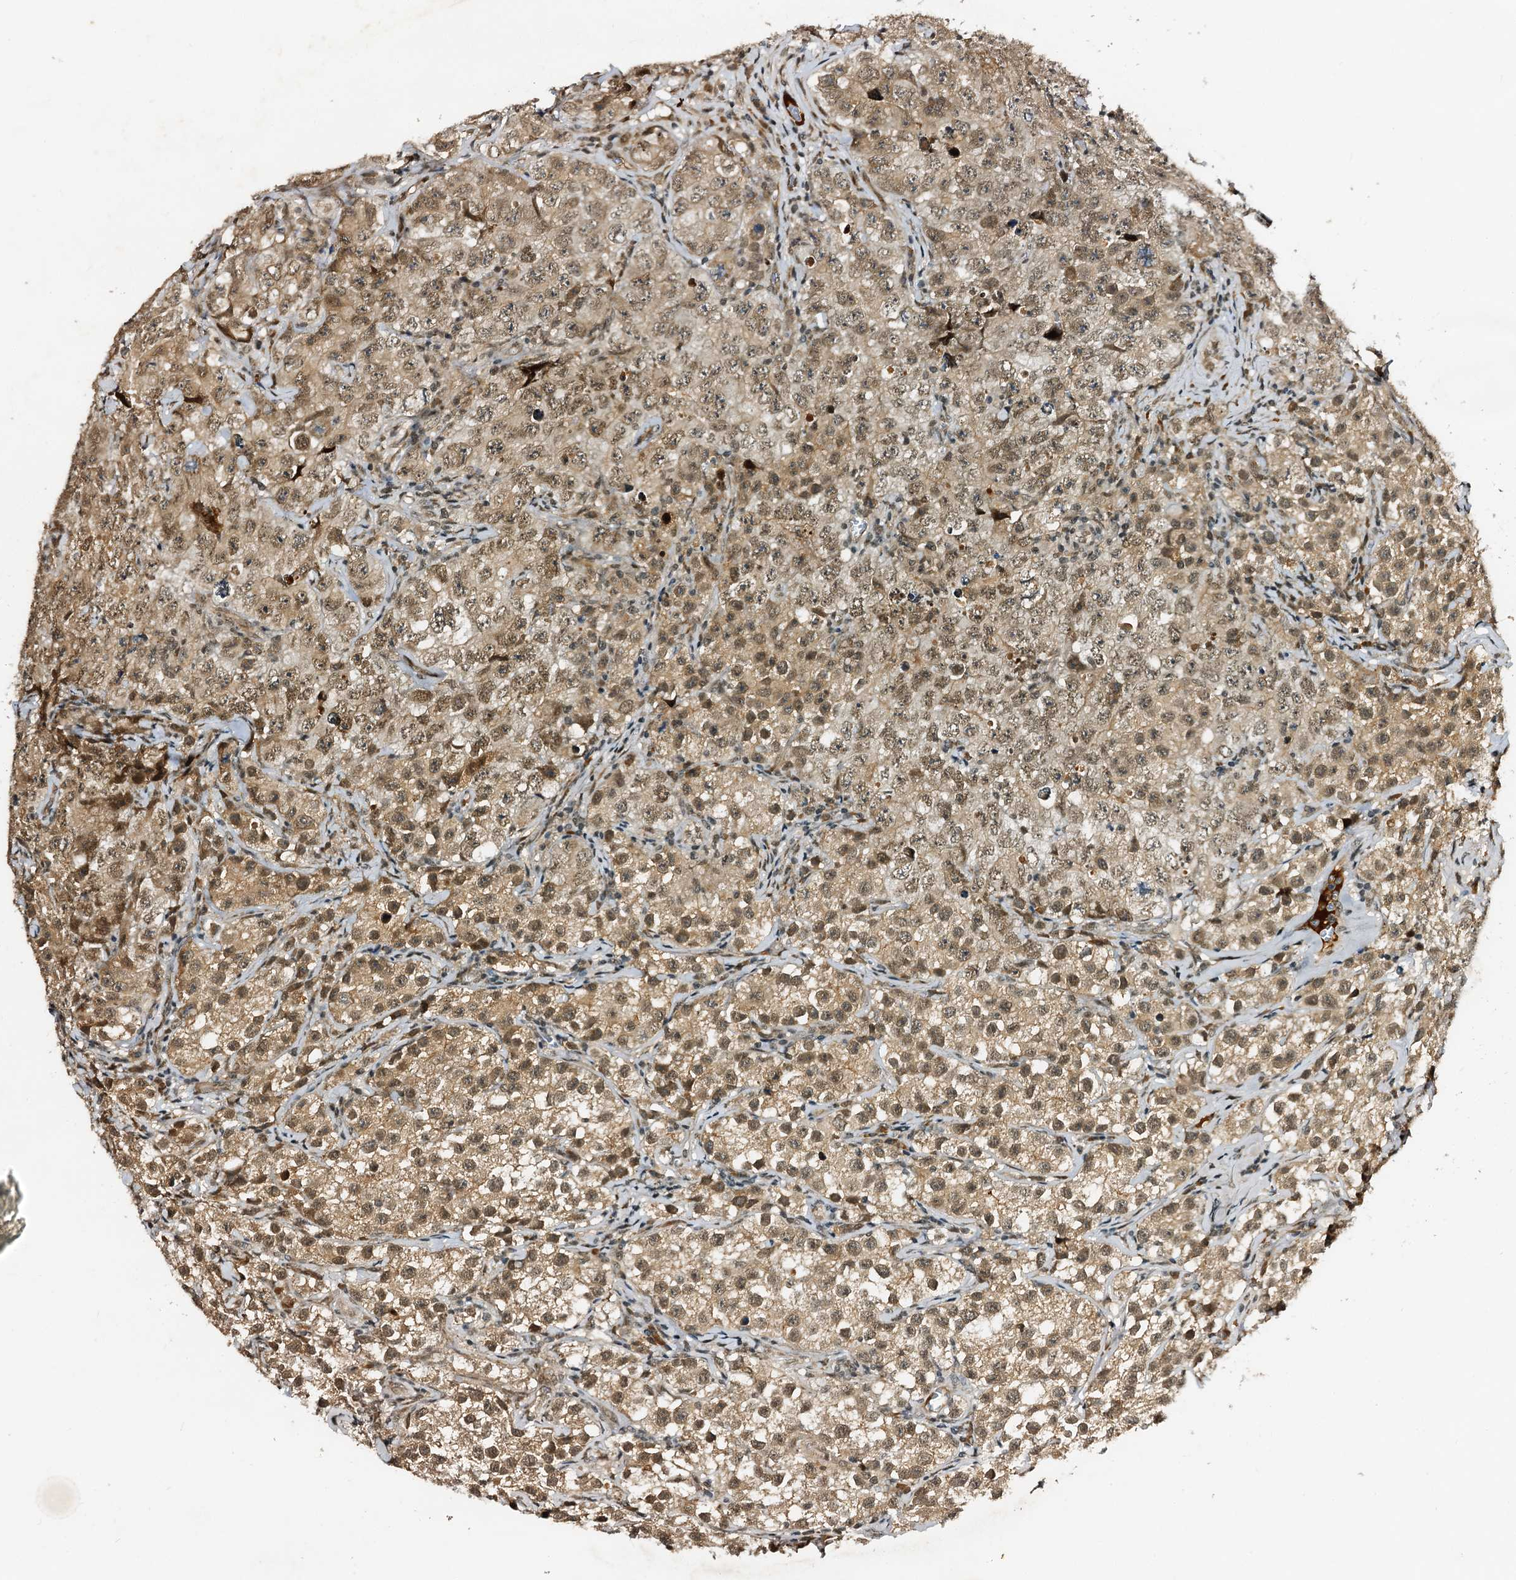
{"staining": {"intensity": "moderate", "quantity": ">75%", "location": "nuclear"}, "tissue": "testis cancer", "cell_type": "Tumor cells", "image_type": "cancer", "snomed": [{"axis": "morphology", "description": "Seminoma, NOS"}, {"axis": "morphology", "description": "Carcinoma, Embryonal, NOS"}, {"axis": "topography", "description": "Testis"}], "caption": "Moderate nuclear staining for a protein is identified in about >75% of tumor cells of testis cancer using IHC.", "gene": "TRAPPC4", "patient": {"sex": "male", "age": 43}}